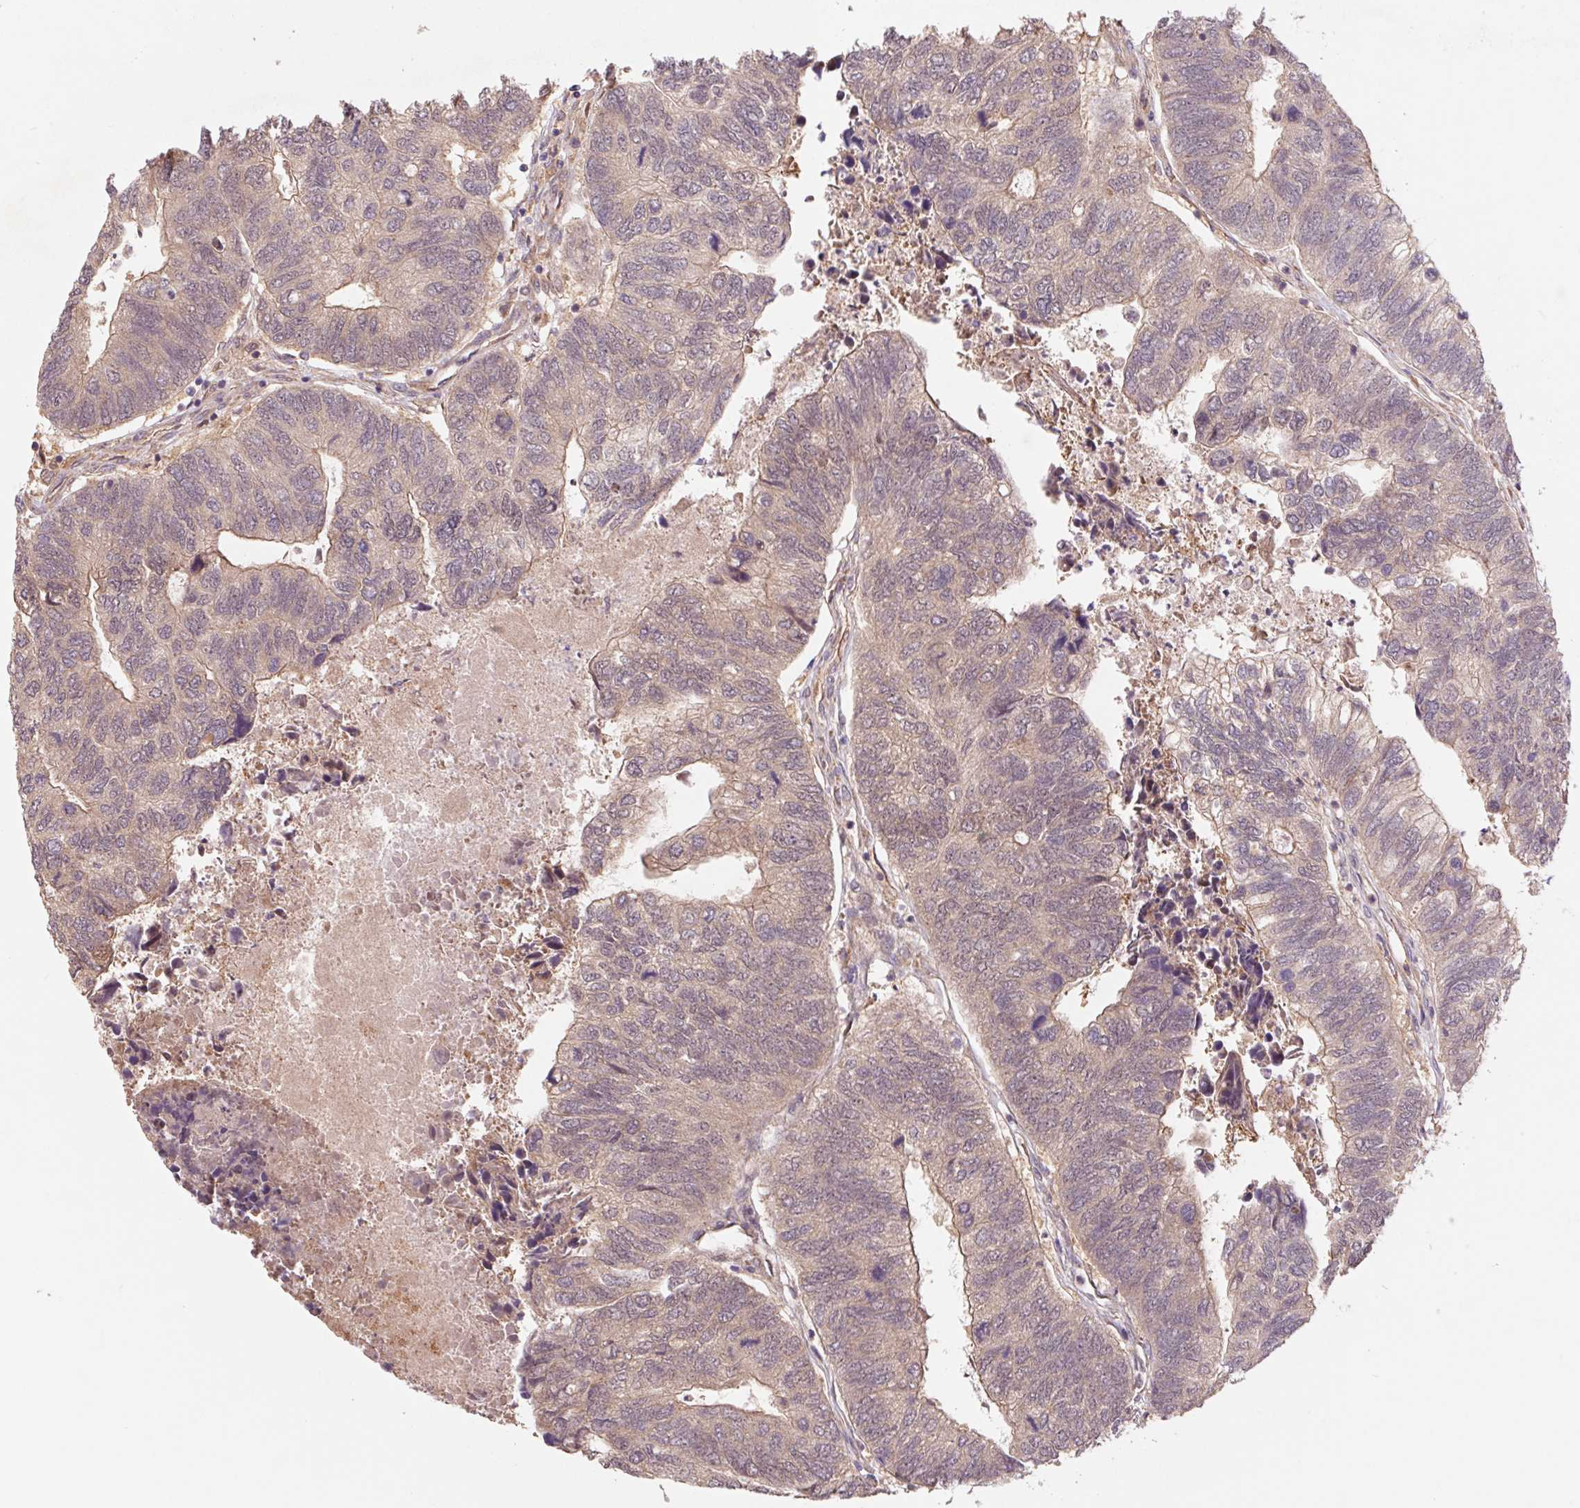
{"staining": {"intensity": "weak", "quantity": "25%-75%", "location": "cytoplasmic/membranous"}, "tissue": "colorectal cancer", "cell_type": "Tumor cells", "image_type": "cancer", "snomed": [{"axis": "morphology", "description": "Adenocarcinoma, NOS"}, {"axis": "topography", "description": "Colon"}], "caption": "Protein analysis of colorectal cancer tissue shows weak cytoplasmic/membranous positivity in approximately 25%-75% of tumor cells. (DAB = brown stain, brightfield microscopy at high magnification).", "gene": "RRM1", "patient": {"sex": "female", "age": 67}}